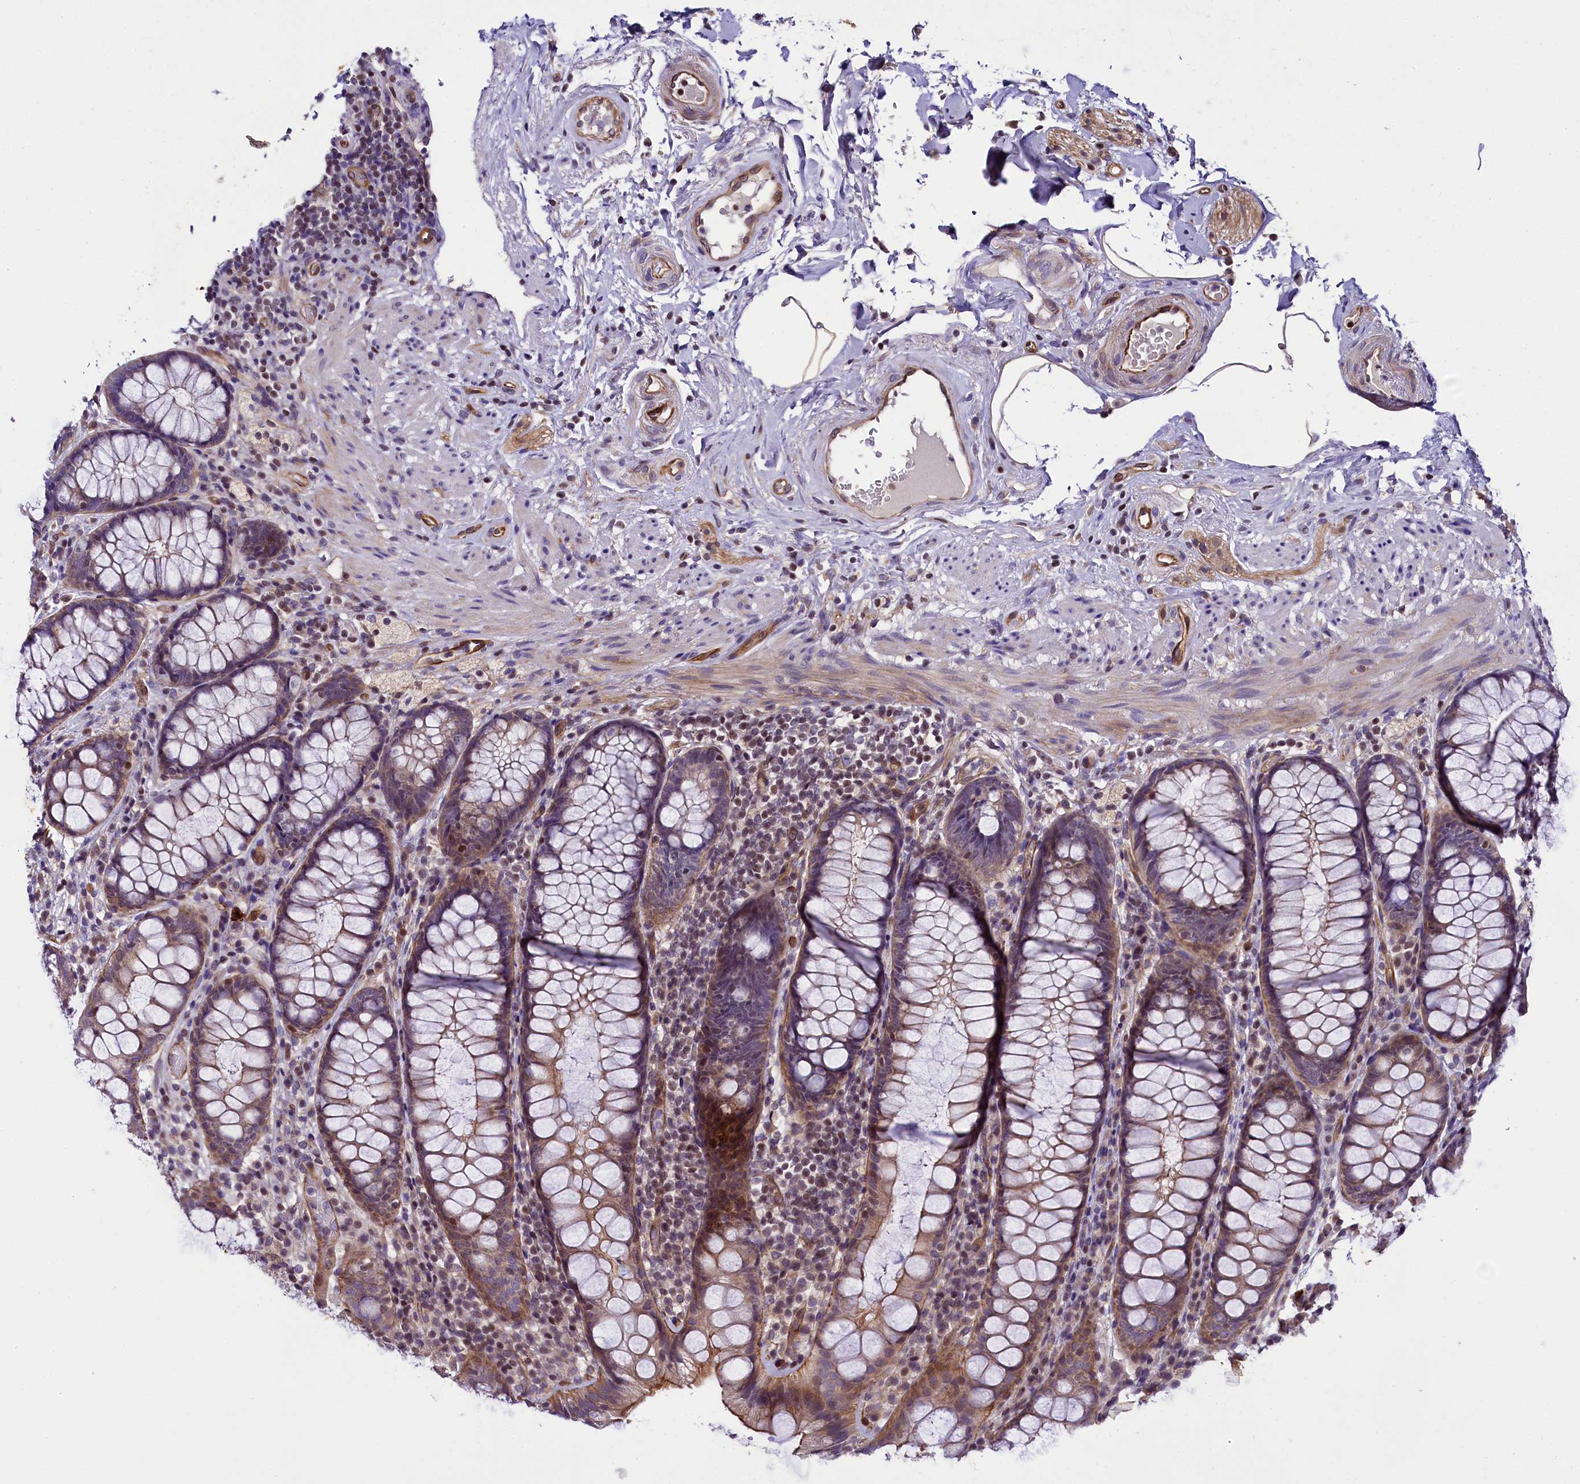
{"staining": {"intensity": "moderate", "quantity": "25%-75%", "location": "cytoplasmic/membranous"}, "tissue": "rectum", "cell_type": "Glandular cells", "image_type": "normal", "snomed": [{"axis": "morphology", "description": "Normal tissue, NOS"}, {"axis": "topography", "description": "Rectum"}], "caption": "High-power microscopy captured an immunohistochemistry micrograph of benign rectum, revealing moderate cytoplasmic/membranous positivity in about 25%-75% of glandular cells. The staining was performed using DAB to visualize the protein expression in brown, while the nuclei were stained in blue with hematoxylin (Magnification: 20x).", "gene": "SP4", "patient": {"sex": "male", "age": 83}}